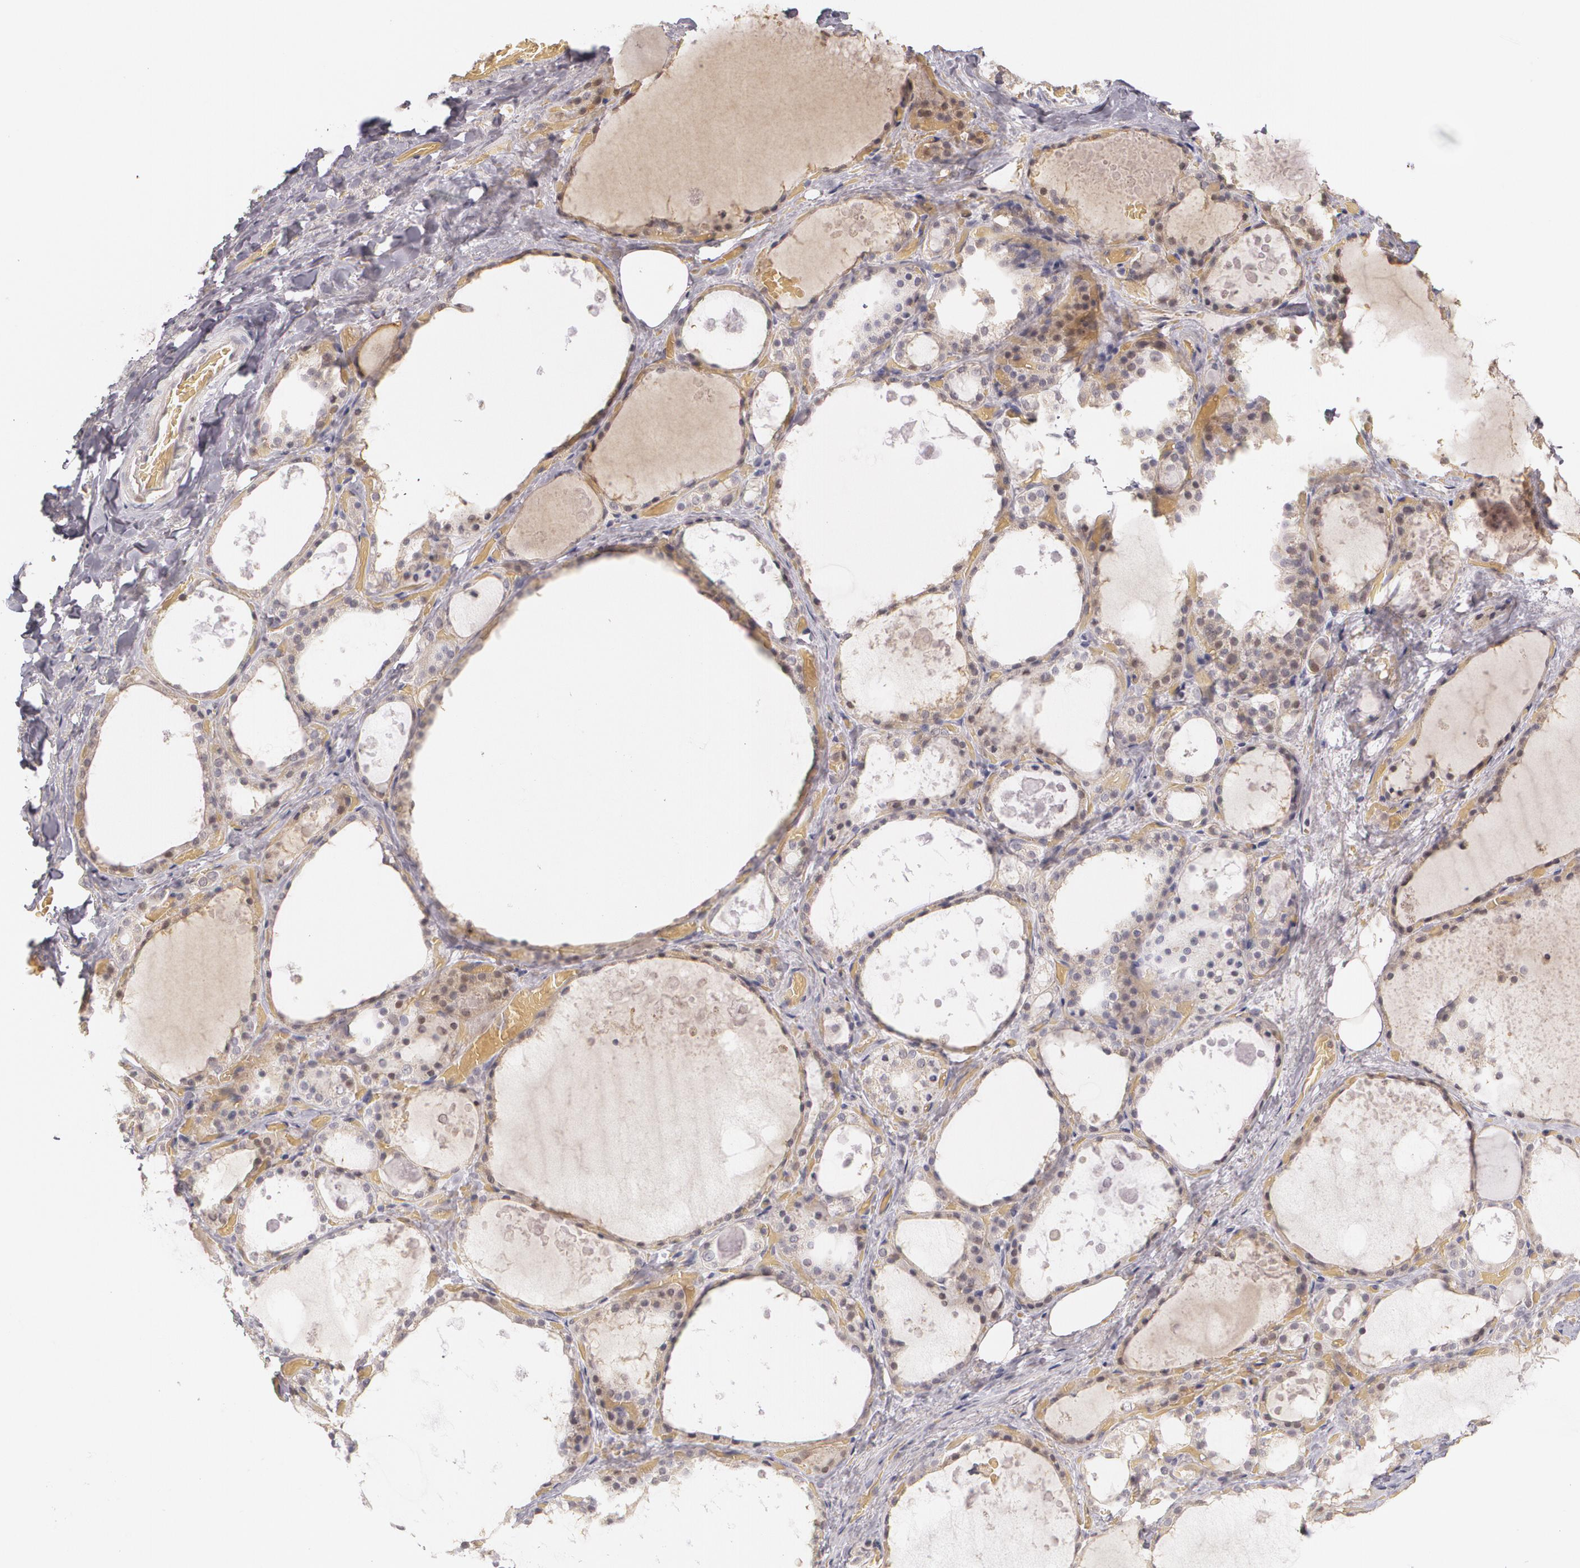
{"staining": {"intensity": "weak", "quantity": ">75%", "location": "cytoplasmic/membranous"}, "tissue": "thyroid gland", "cell_type": "Glandular cells", "image_type": "normal", "snomed": [{"axis": "morphology", "description": "Normal tissue, NOS"}, {"axis": "topography", "description": "Thyroid gland"}], "caption": "A photomicrograph of human thyroid gland stained for a protein demonstrates weak cytoplasmic/membranous brown staining in glandular cells. The staining was performed using DAB to visualize the protein expression in brown, while the nuclei were stained in blue with hematoxylin (Magnification: 20x).", "gene": "LRG1", "patient": {"sex": "male", "age": 61}}